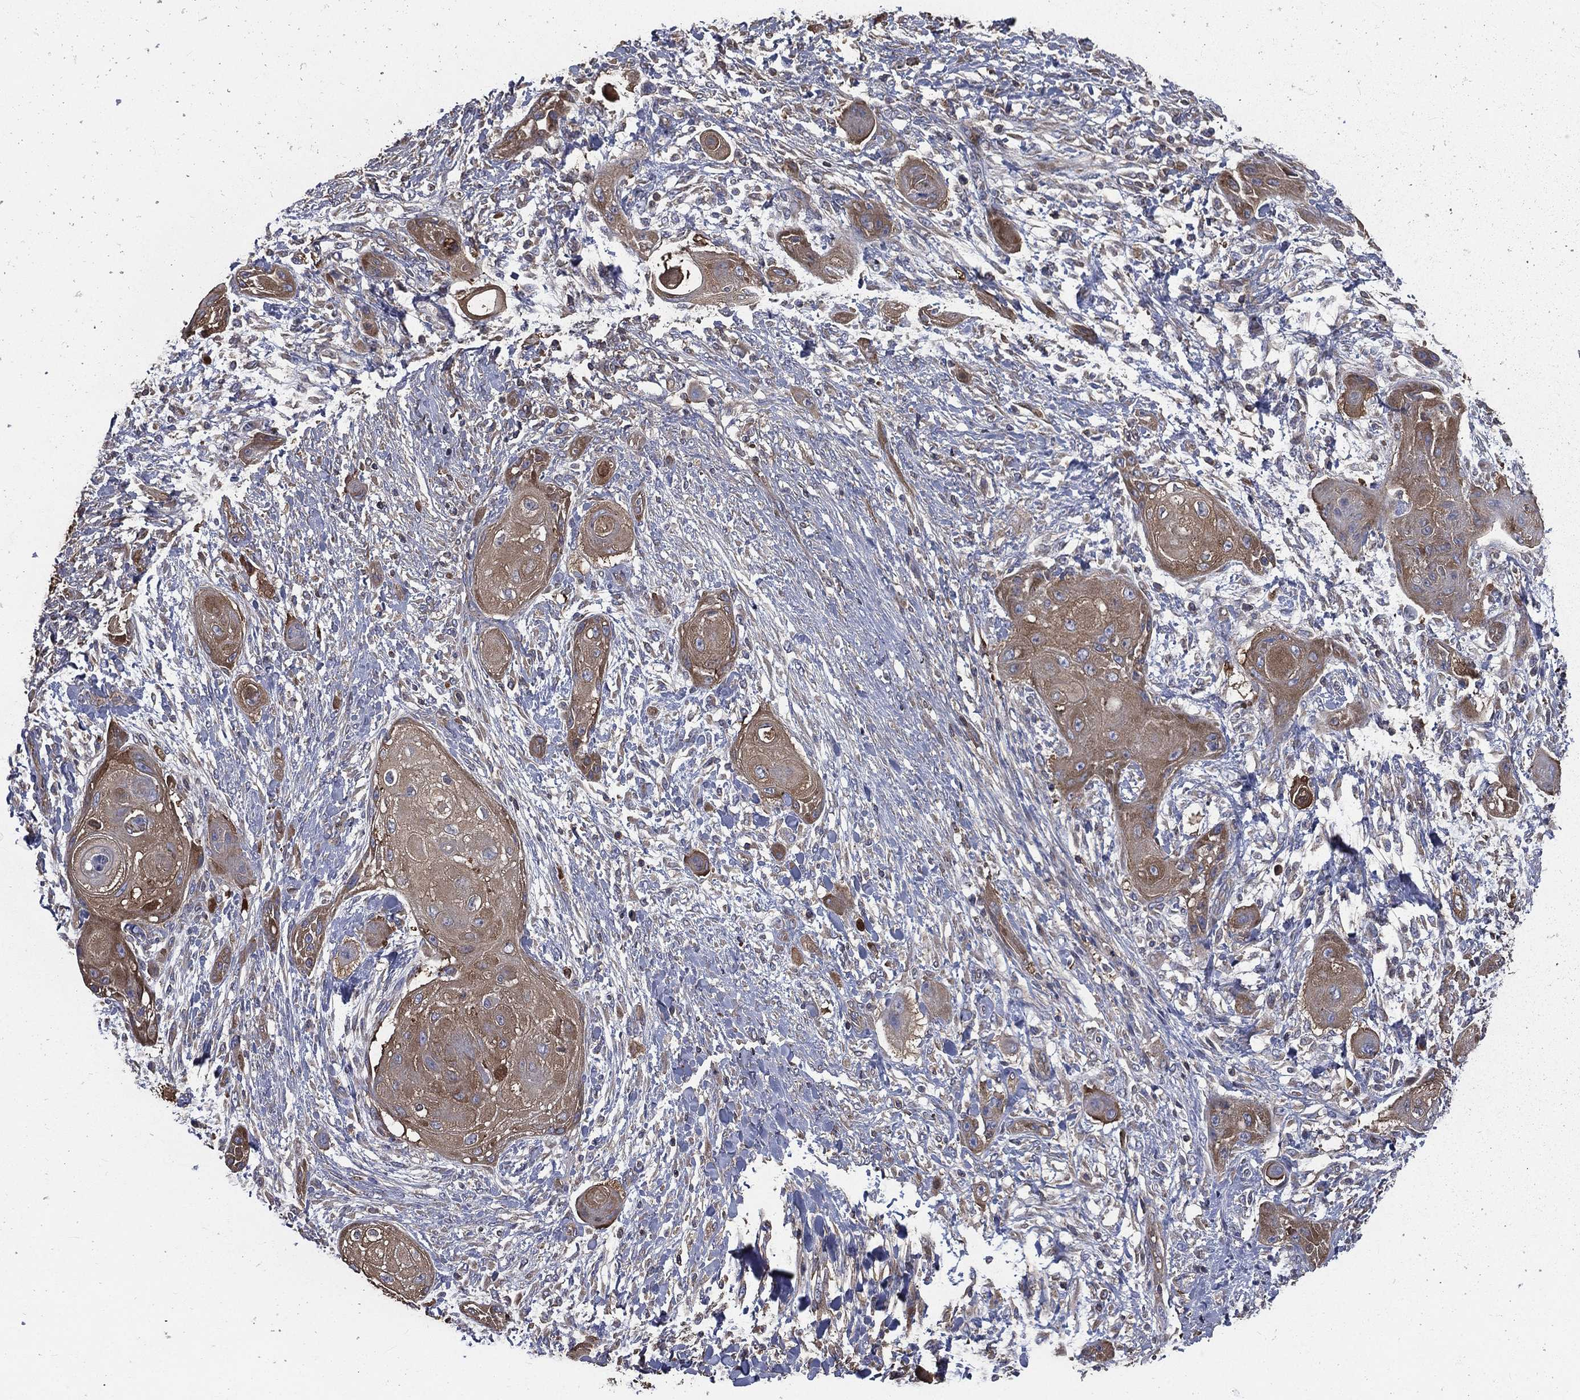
{"staining": {"intensity": "weak", "quantity": ">75%", "location": "cytoplasmic/membranous"}, "tissue": "skin cancer", "cell_type": "Tumor cells", "image_type": "cancer", "snomed": [{"axis": "morphology", "description": "Squamous cell carcinoma, NOS"}, {"axis": "topography", "description": "Skin"}], "caption": "The micrograph reveals immunohistochemical staining of skin squamous cell carcinoma. There is weak cytoplasmic/membranous positivity is appreciated in approximately >75% of tumor cells.", "gene": "SARS1", "patient": {"sex": "male", "age": 62}}